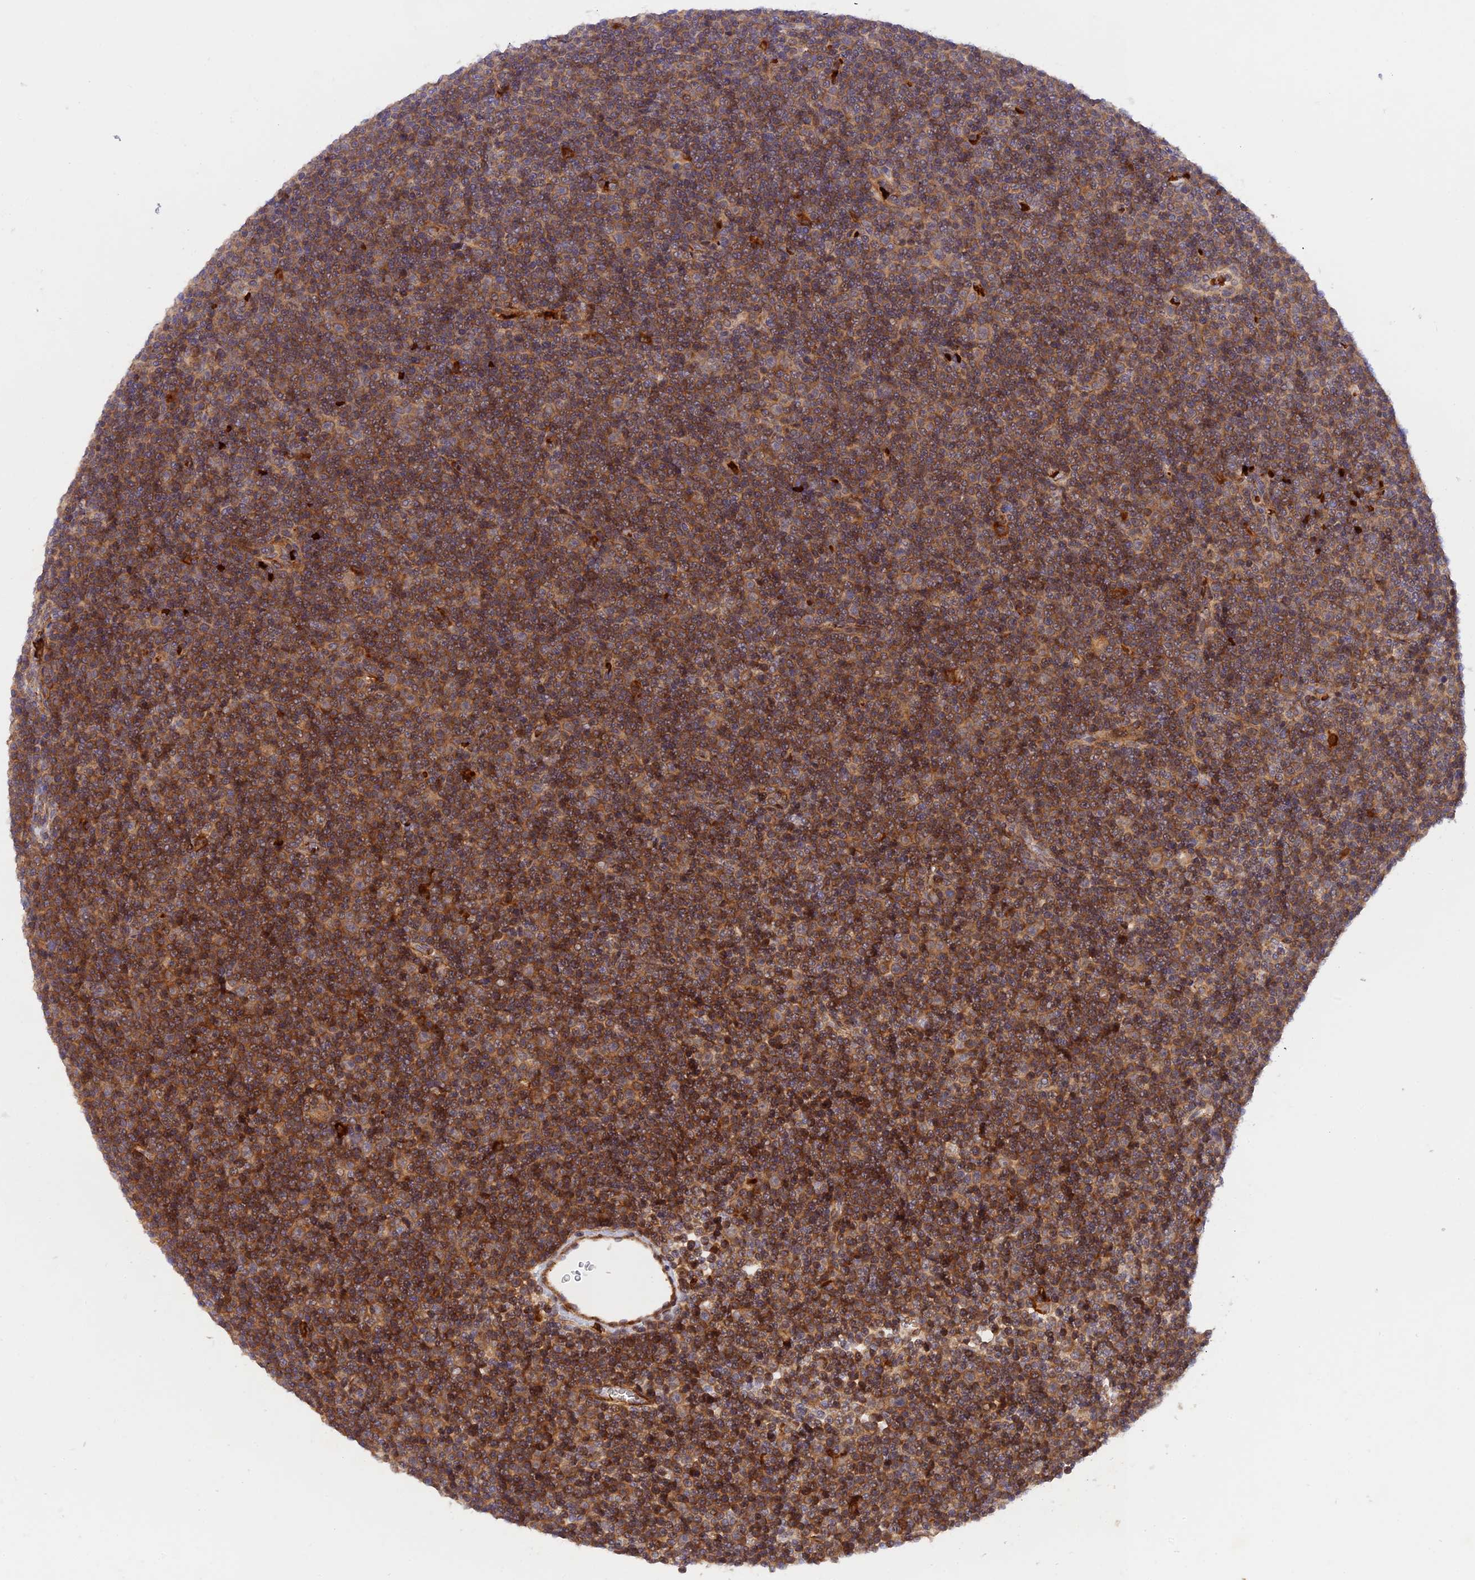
{"staining": {"intensity": "moderate", "quantity": ">75%", "location": "cytoplasmic/membranous"}, "tissue": "lymphoma", "cell_type": "Tumor cells", "image_type": "cancer", "snomed": [{"axis": "morphology", "description": "Malignant lymphoma, non-Hodgkin's type, Low grade"}, {"axis": "topography", "description": "Lymph node"}], "caption": "Immunohistochemical staining of human malignant lymphoma, non-Hodgkin's type (low-grade) demonstrates medium levels of moderate cytoplasmic/membranous protein positivity in approximately >75% of tumor cells.", "gene": "WDFY4", "patient": {"sex": "female", "age": 67}}